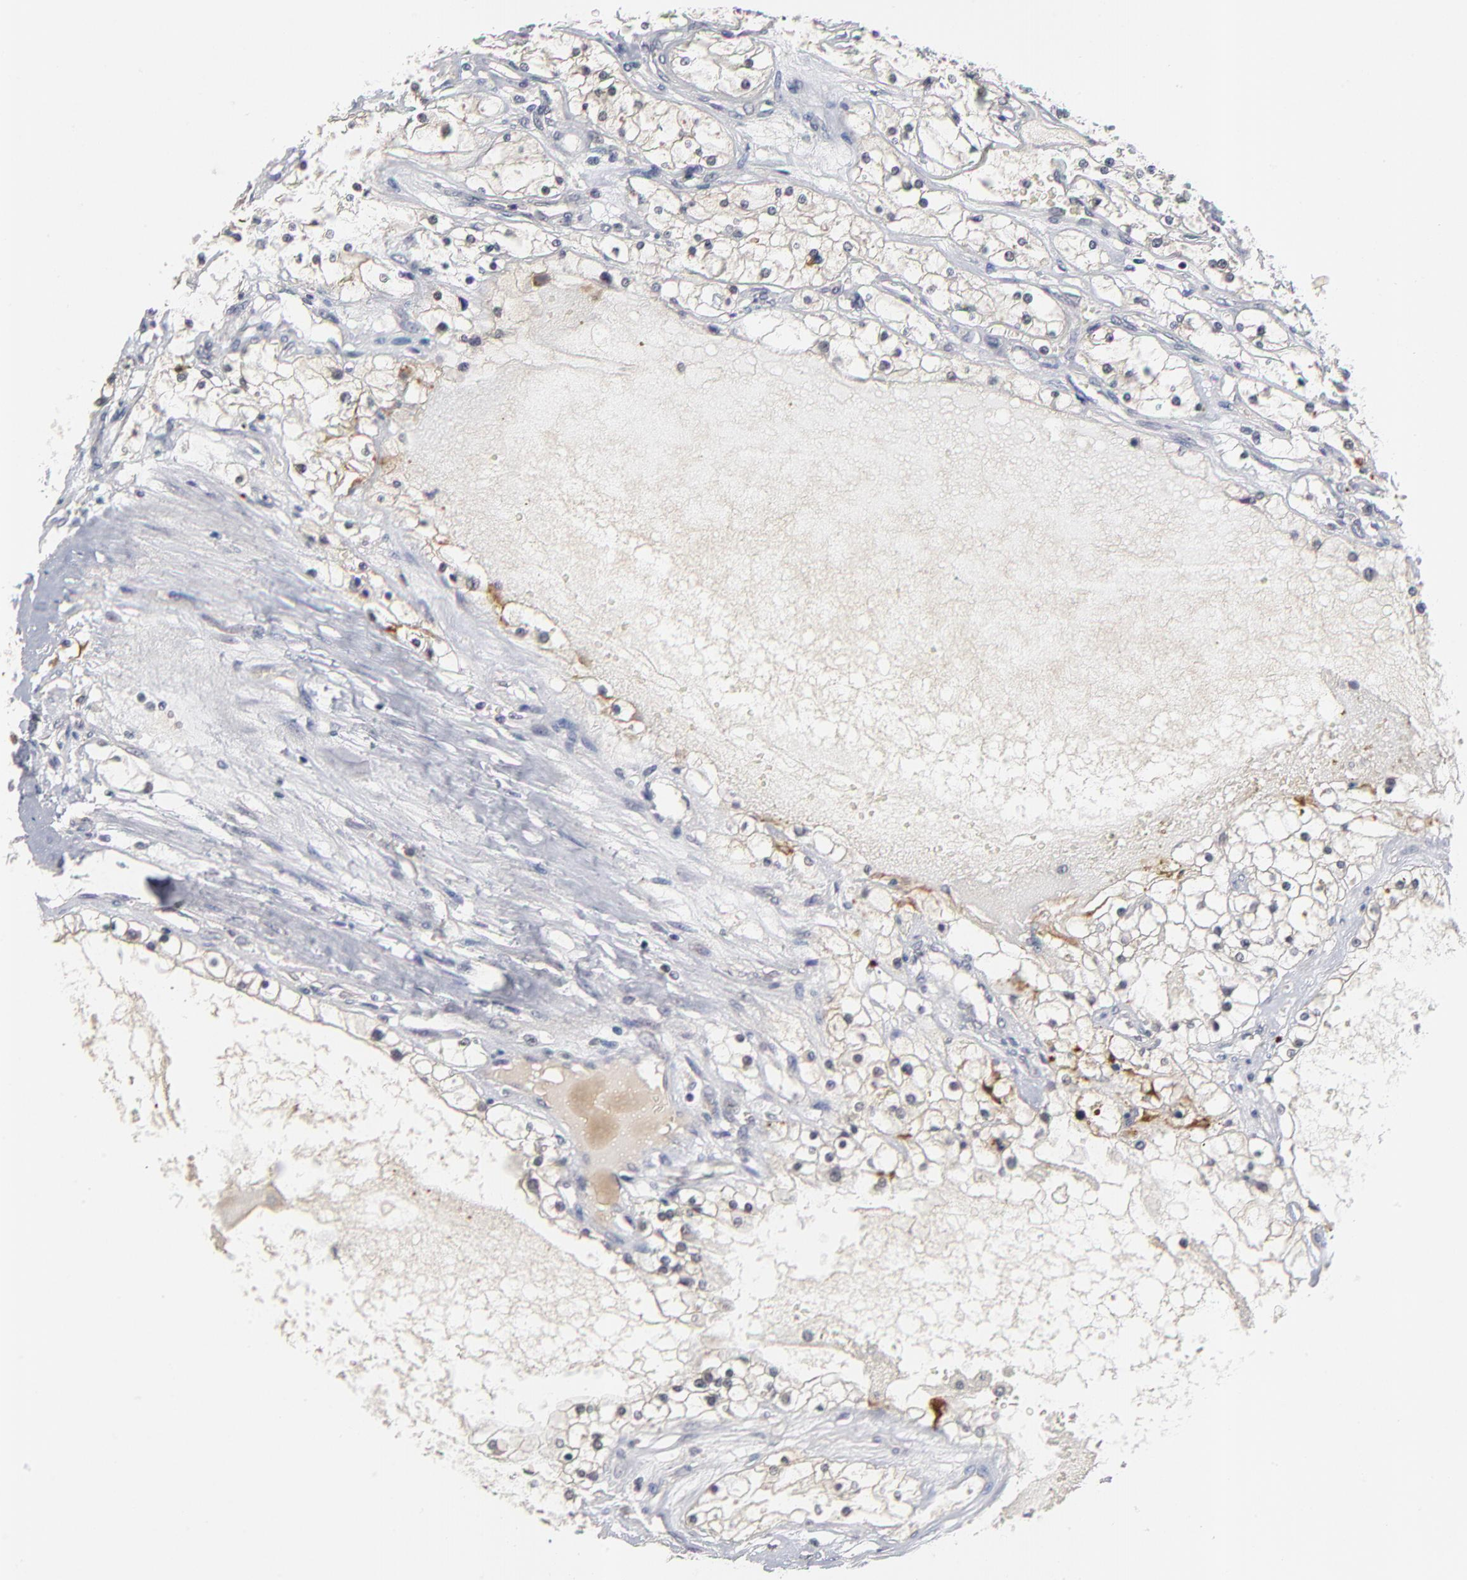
{"staining": {"intensity": "negative", "quantity": "none", "location": "none"}, "tissue": "renal cancer", "cell_type": "Tumor cells", "image_type": "cancer", "snomed": [{"axis": "morphology", "description": "Adenocarcinoma, NOS"}, {"axis": "topography", "description": "Kidney"}], "caption": "Human adenocarcinoma (renal) stained for a protein using IHC reveals no staining in tumor cells.", "gene": "WSB1", "patient": {"sex": "male", "age": 61}}